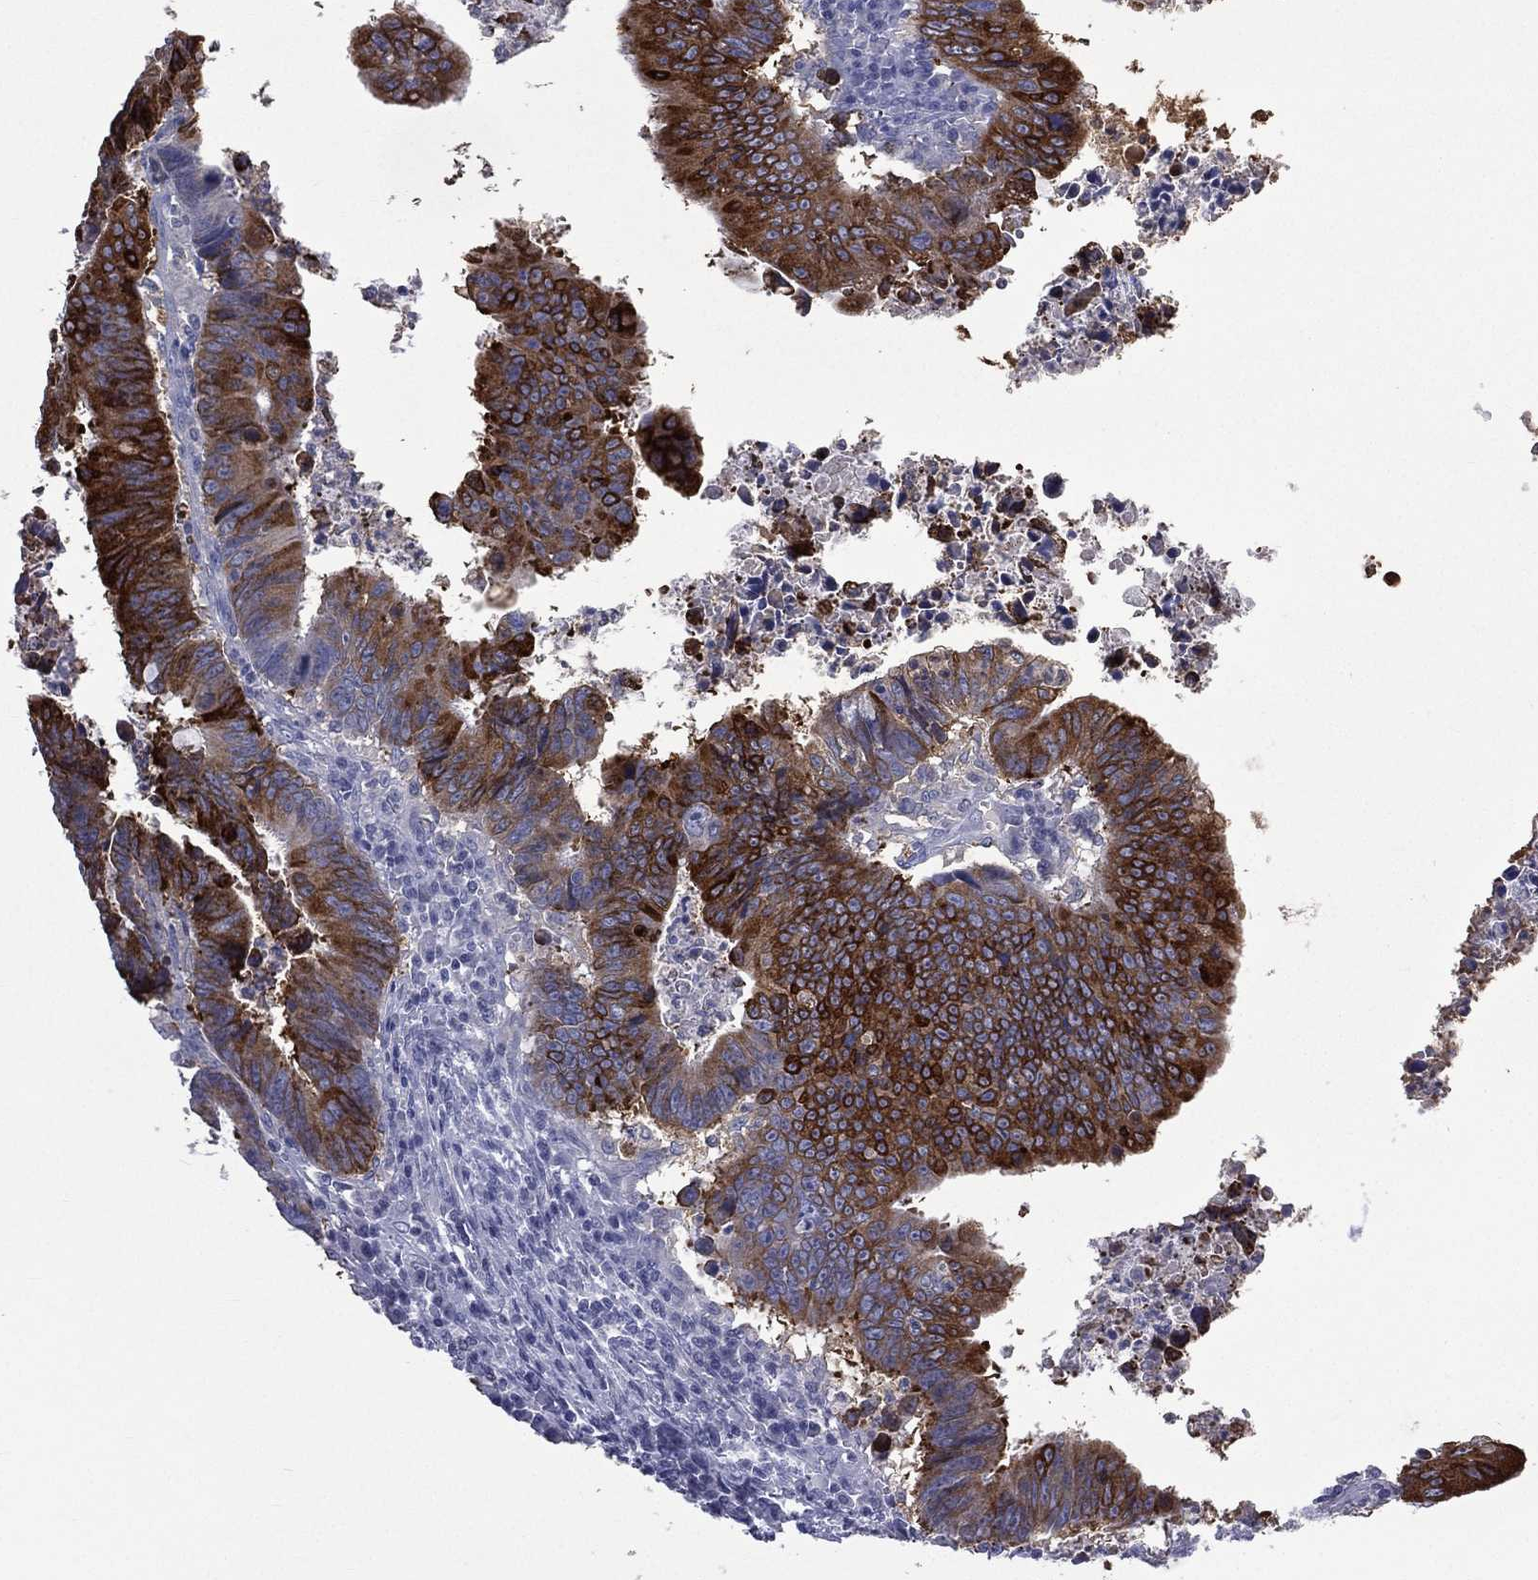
{"staining": {"intensity": "strong", "quantity": ">75%", "location": "cytoplasmic/membranous"}, "tissue": "colorectal cancer", "cell_type": "Tumor cells", "image_type": "cancer", "snomed": [{"axis": "morphology", "description": "Adenocarcinoma, NOS"}, {"axis": "topography", "description": "Colon"}], "caption": "Immunohistochemical staining of human colorectal adenocarcinoma reveals high levels of strong cytoplasmic/membranous protein positivity in about >75% of tumor cells. The staining is performed using DAB brown chromogen to label protein expression. The nuclei are counter-stained blue using hematoxylin.", "gene": "CES2", "patient": {"sex": "female", "age": 87}}